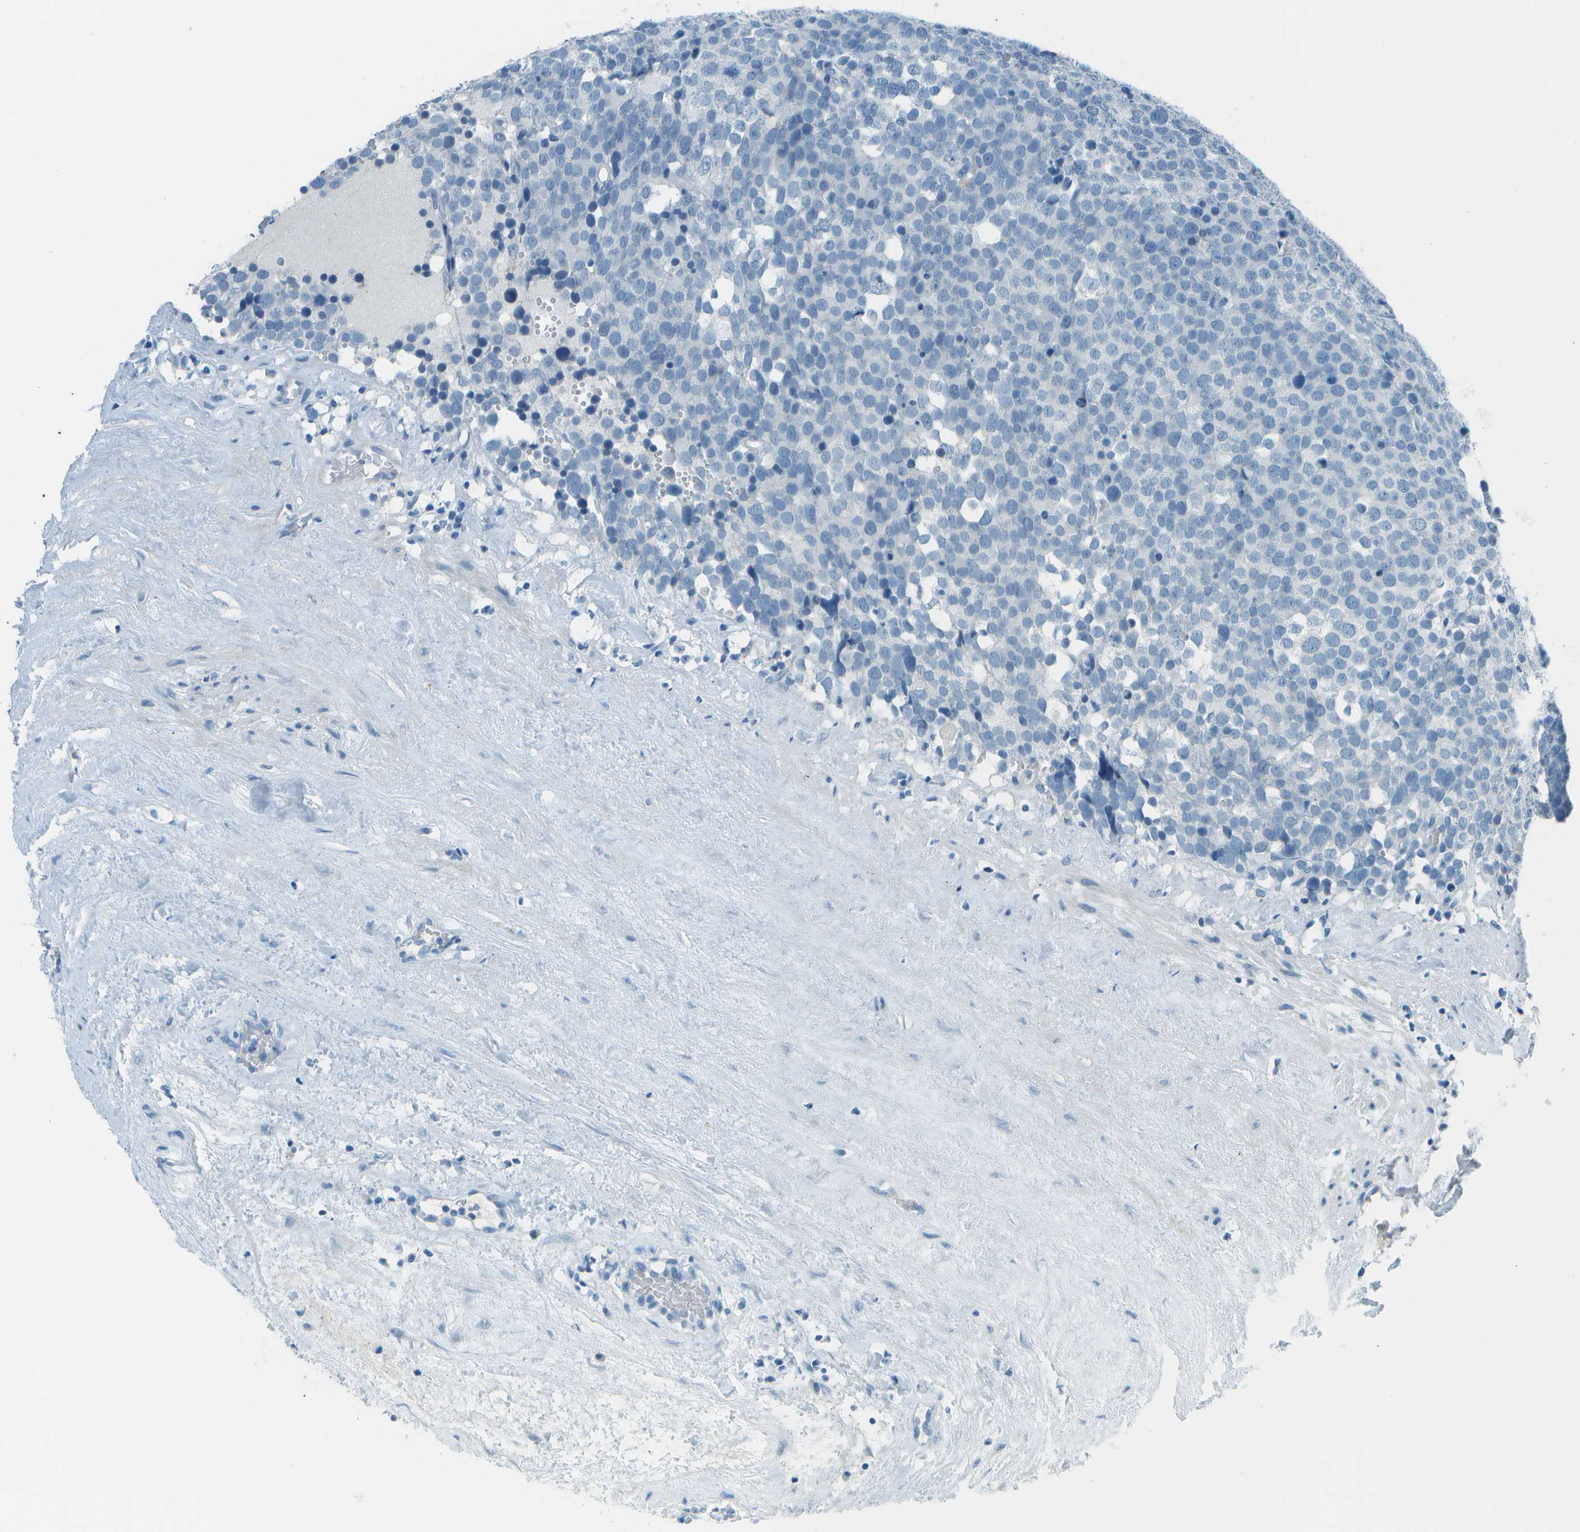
{"staining": {"intensity": "negative", "quantity": "none", "location": "none"}, "tissue": "testis cancer", "cell_type": "Tumor cells", "image_type": "cancer", "snomed": [{"axis": "morphology", "description": "Seminoma, NOS"}, {"axis": "topography", "description": "Testis"}], "caption": "The micrograph shows no significant staining in tumor cells of seminoma (testis). Nuclei are stained in blue.", "gene": "FGF1", "patient": {"sex": "male", "age": 71}}